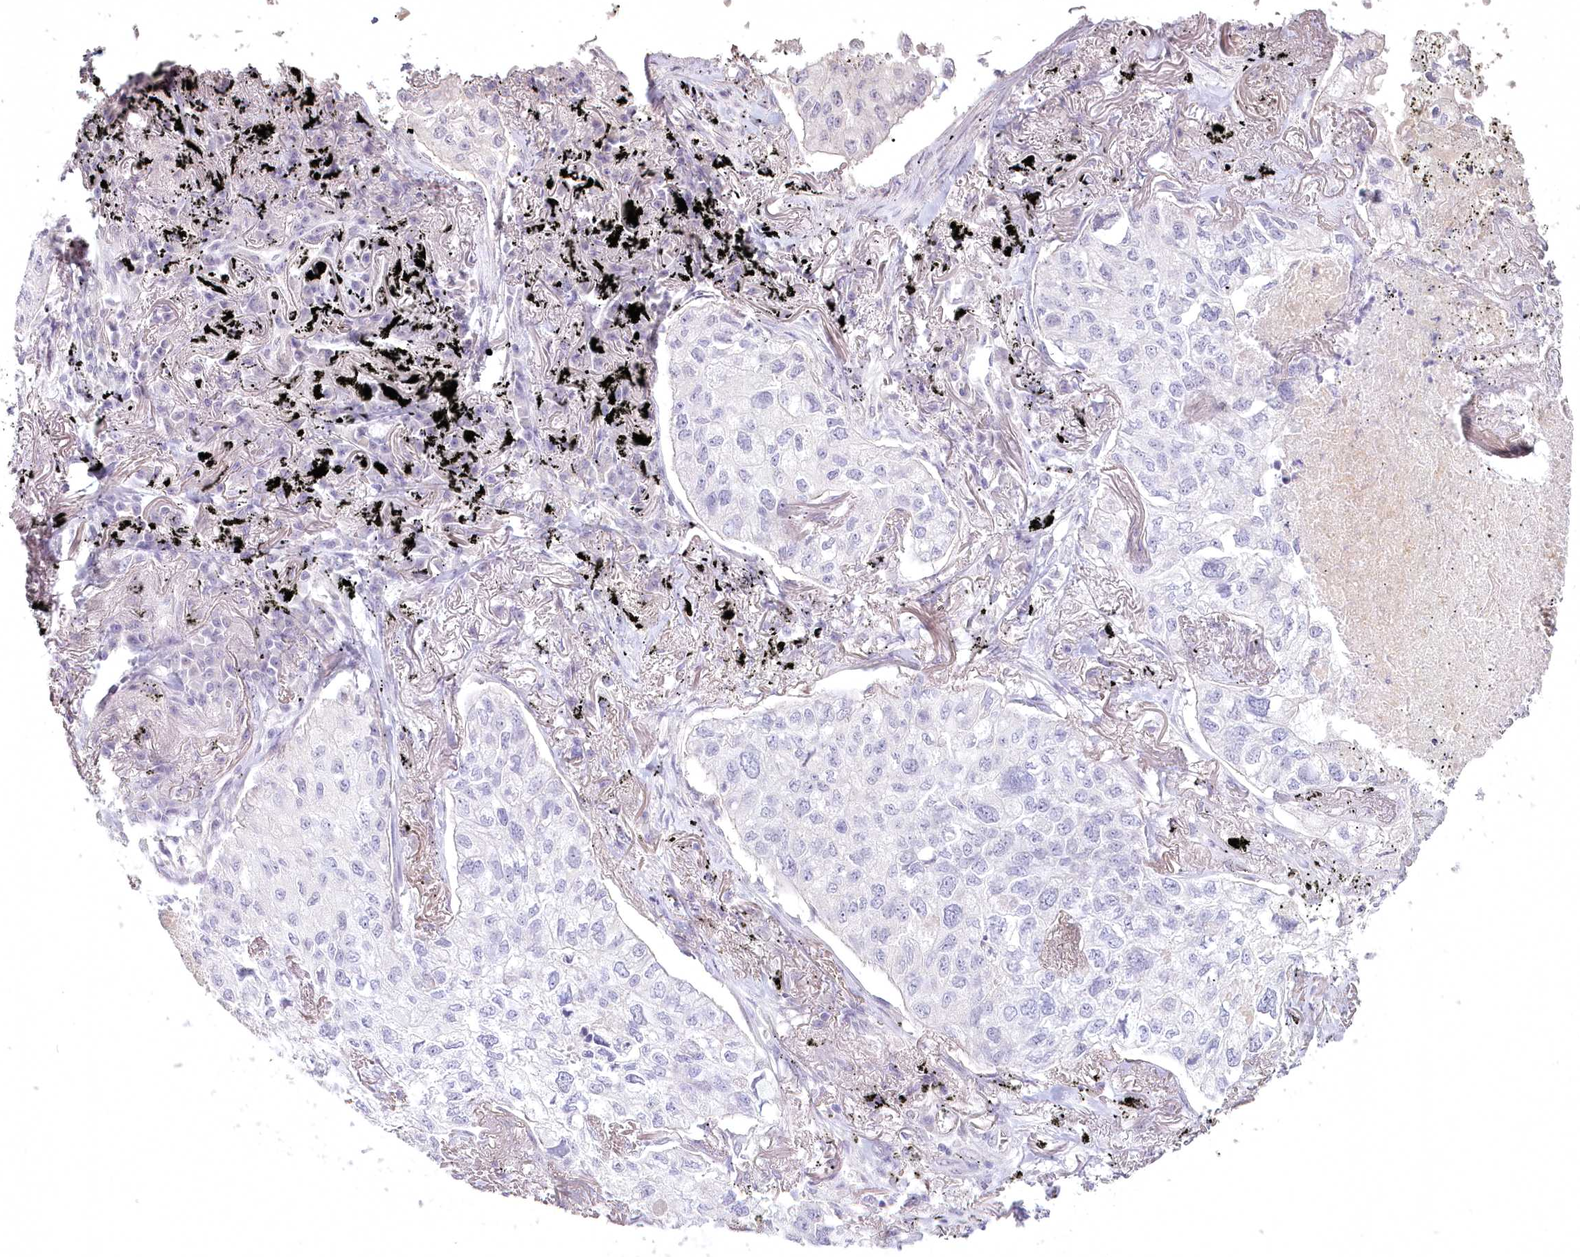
{"staining": {"intensity": "negative", "quantity": "none", "location": "none"}, "tissue": "lung cancer", "cell_type": "Tumor cells", "image_type": "cancer", "snomed": [{"axis": "morphology", "description": "Adenocarcinoma, NOS"}, {"axis": "topography", "description": "Lung"}], "caption": "Adenocarcinoma (lung) stained for a protein using immunohistochemistry (IHC) displays no positivity tumor cells.", "gene": "USP11", "patient": {"sex": "male", "age": 65}}